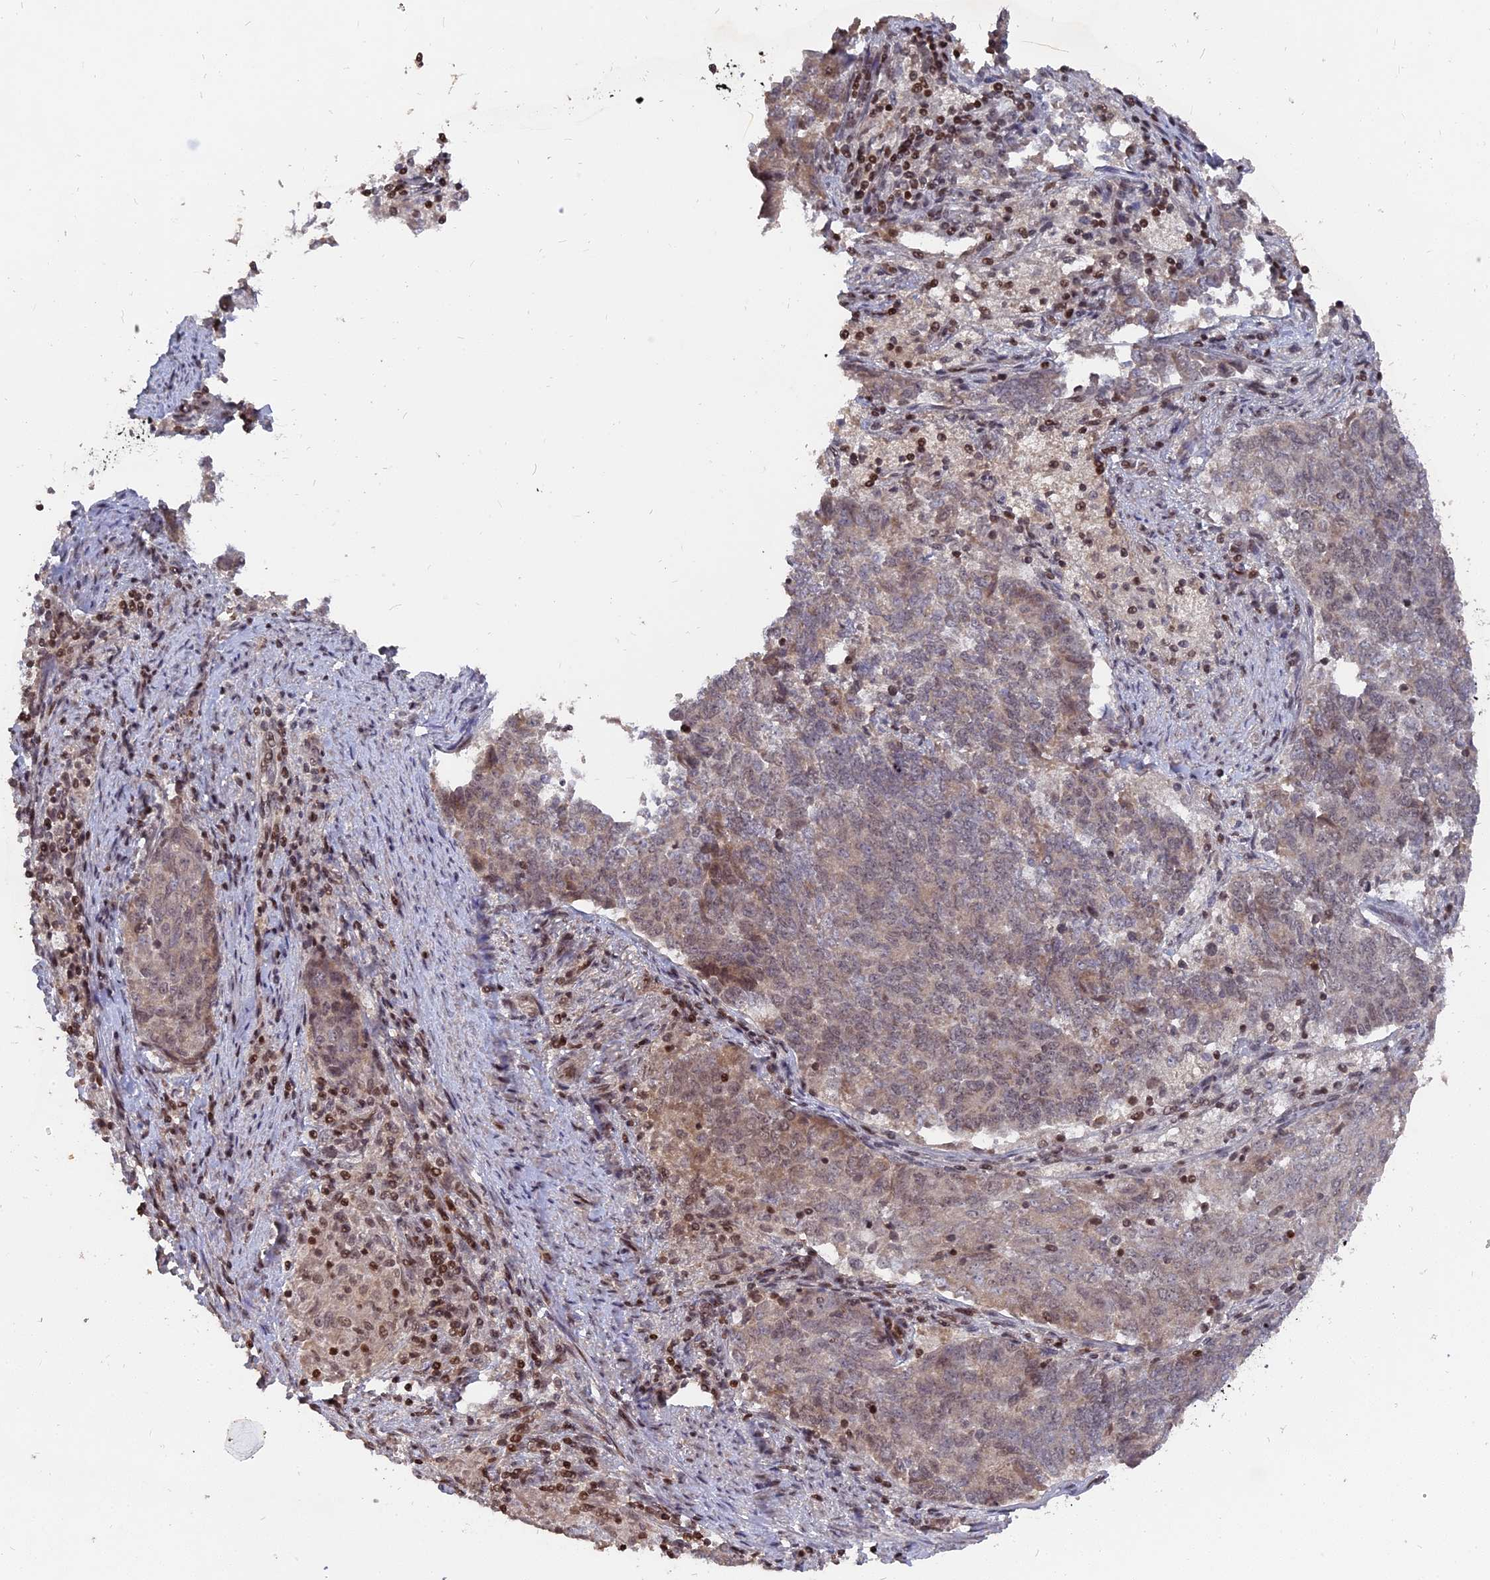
{"staining": {"intensity": "weak", "quantity": "25%-75%", "location": "cytoplasmic/membranous,nuclear"}, "tissue": "endometrial cancer", "cell_type": "Tumor cells", "image_type": "cancer", "snomed": [{"axis": "morphology", "description": "Adenocarcinoma, NOS"}, {"axis": "topography", "description": "Endometrium"}], "caption": "Weak cytoplasmic/membranous and nuclear positivity is appreciated in approximately 25%-75% of tumor cells in adenocarcinoma (endometrial).", "gene": "NR1H3", "patient": {"sex": "female", "age": 80}}